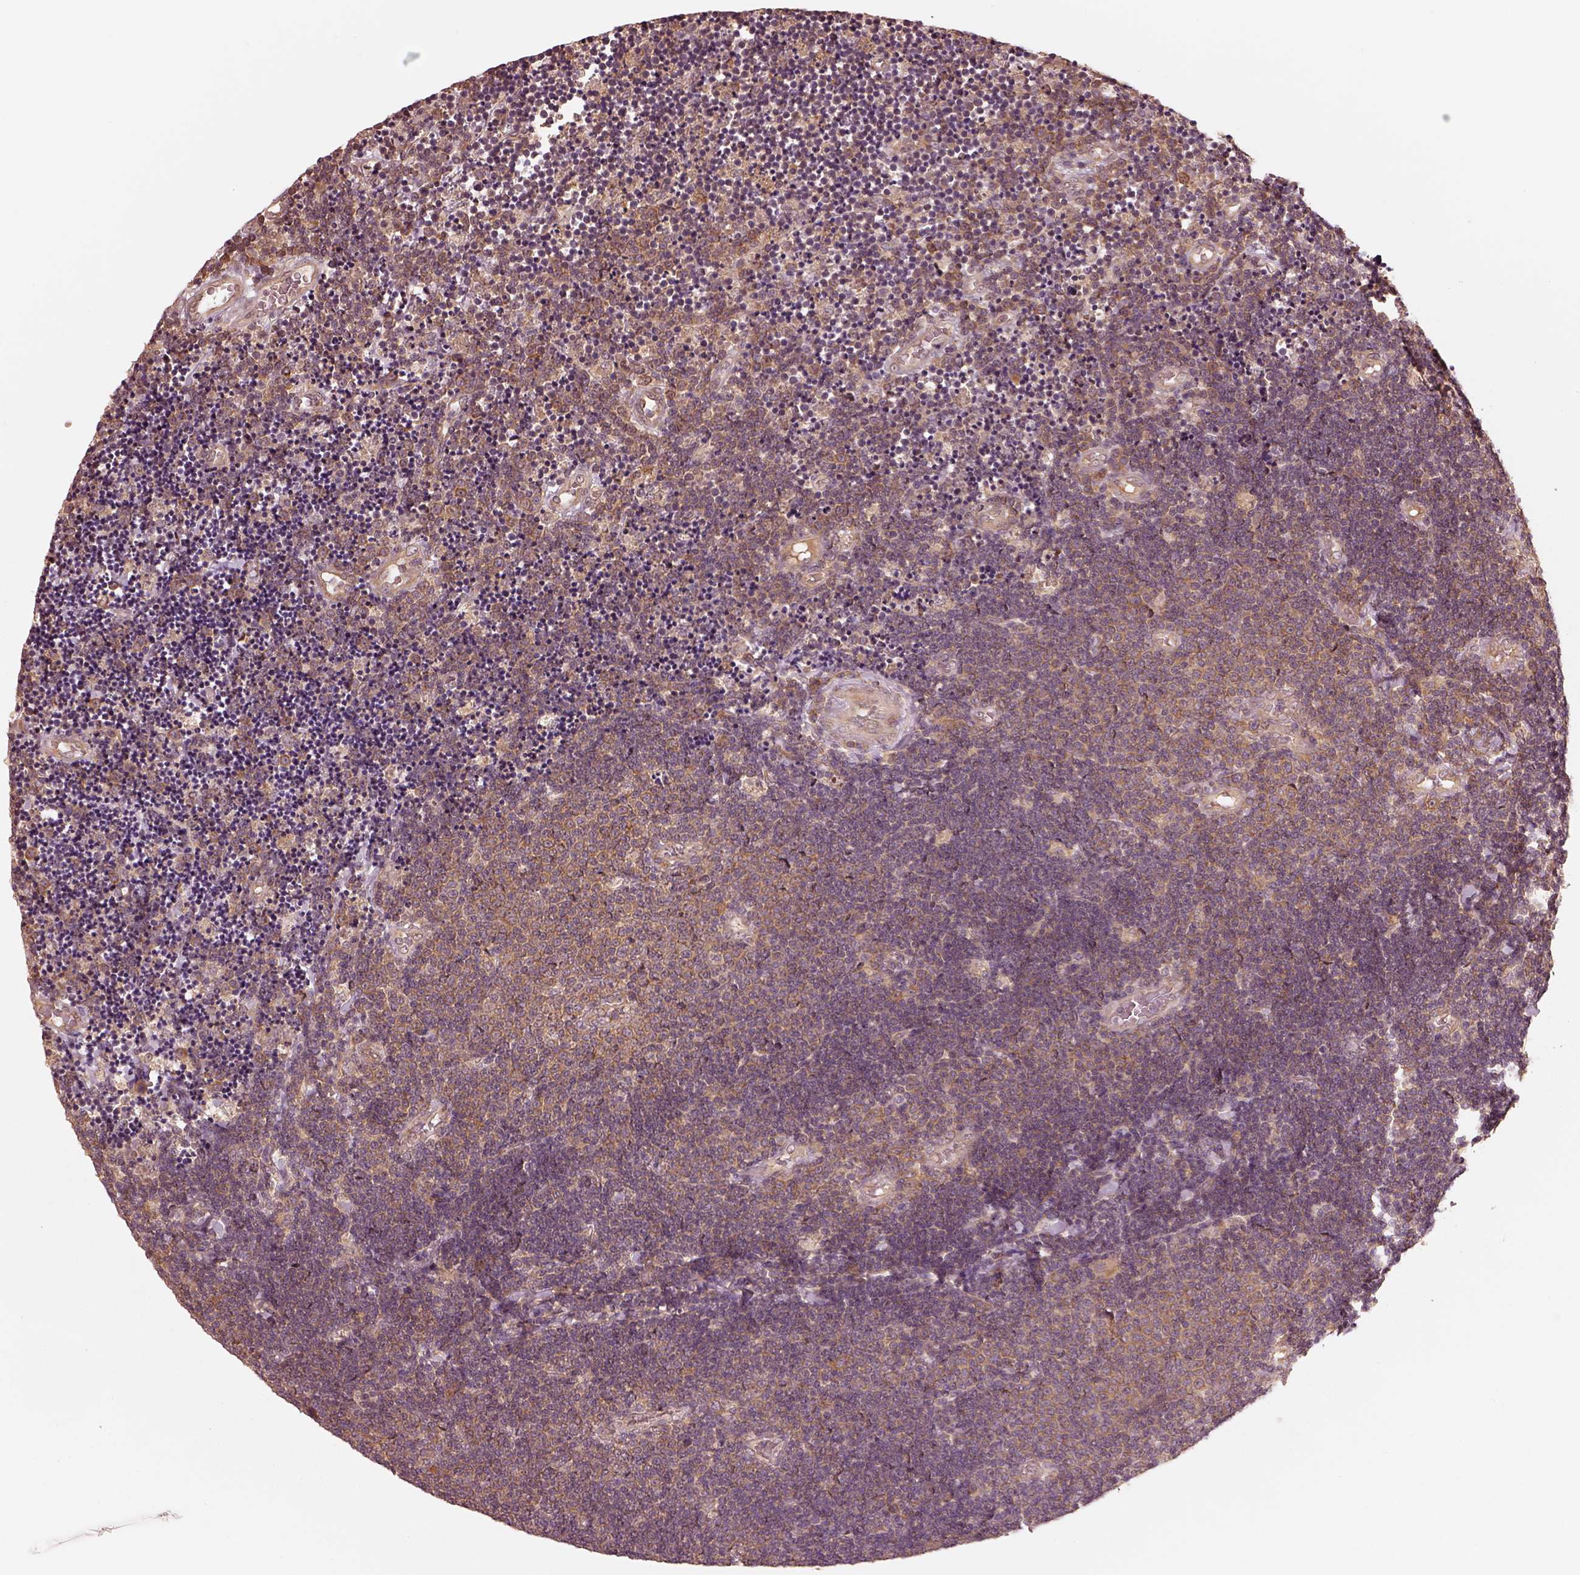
{"staining": {"intensity": "moderate", "quantity": ">75%", "location": "cytoplasmic/membranous"}, "tissue": "lymphoma", "cell_type": "Tumor cells", "image_type": "cancer", "snomed": [{"axis": "morphology", "description": "Malignant lymphoma, non-Hodgkin's type, Low grade"}, {"axis": "topography", "description": "Brain"}], "caption": "Protein staining by IHC shows moderate cytoplasmic/membranous staining in approximately >75% of tumor cells in malignant lymphoma, non-Hodgkin's type (low-grade).", "gene": "RPS5", "patient": {"sex": "female", "age": 66}}